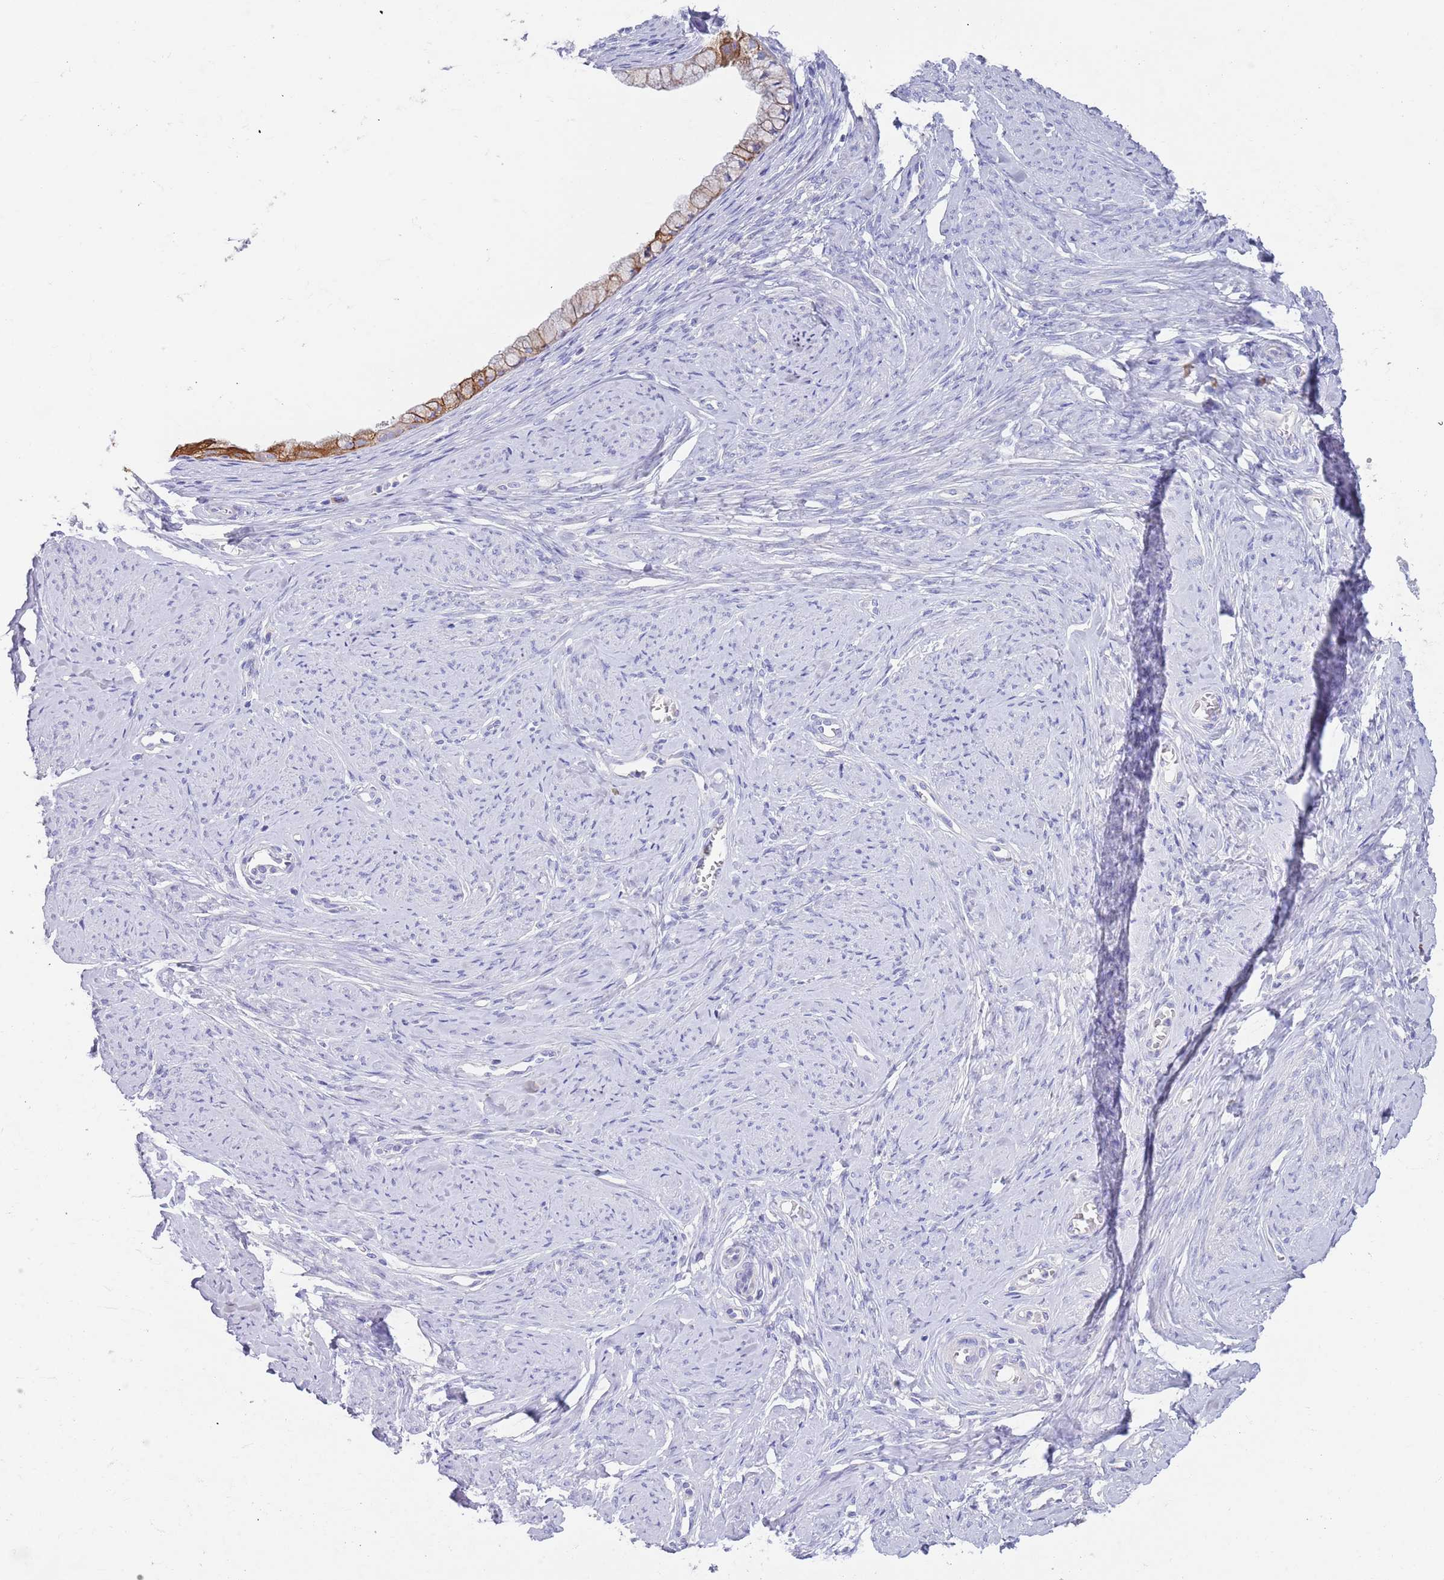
{"staining": {"intensity": "moderate", "quantity": "25%-75%", "location": "cytoplasmic/membranous"}, "tissue": "cervix", "cell_type": "Glandular cells", "image_type": "normal", "snomed": [{"axis": "morphology", "description": "Normal tissue, NOS"}, {"axis": "topography", "description": "Cervix"}], "caption": "Immunohistochemistry micrograph of normal cervix: cervix stained using immunohistochemistry (IHC) shows medium levels of moderate protein expression localized specifically in the cytoplasmic/membranous of glandular cells, appearing as a cytoplasmic/membranous brown color.", "gene": "CCDC149", "patient": {"sex": "female", "age": 42}}